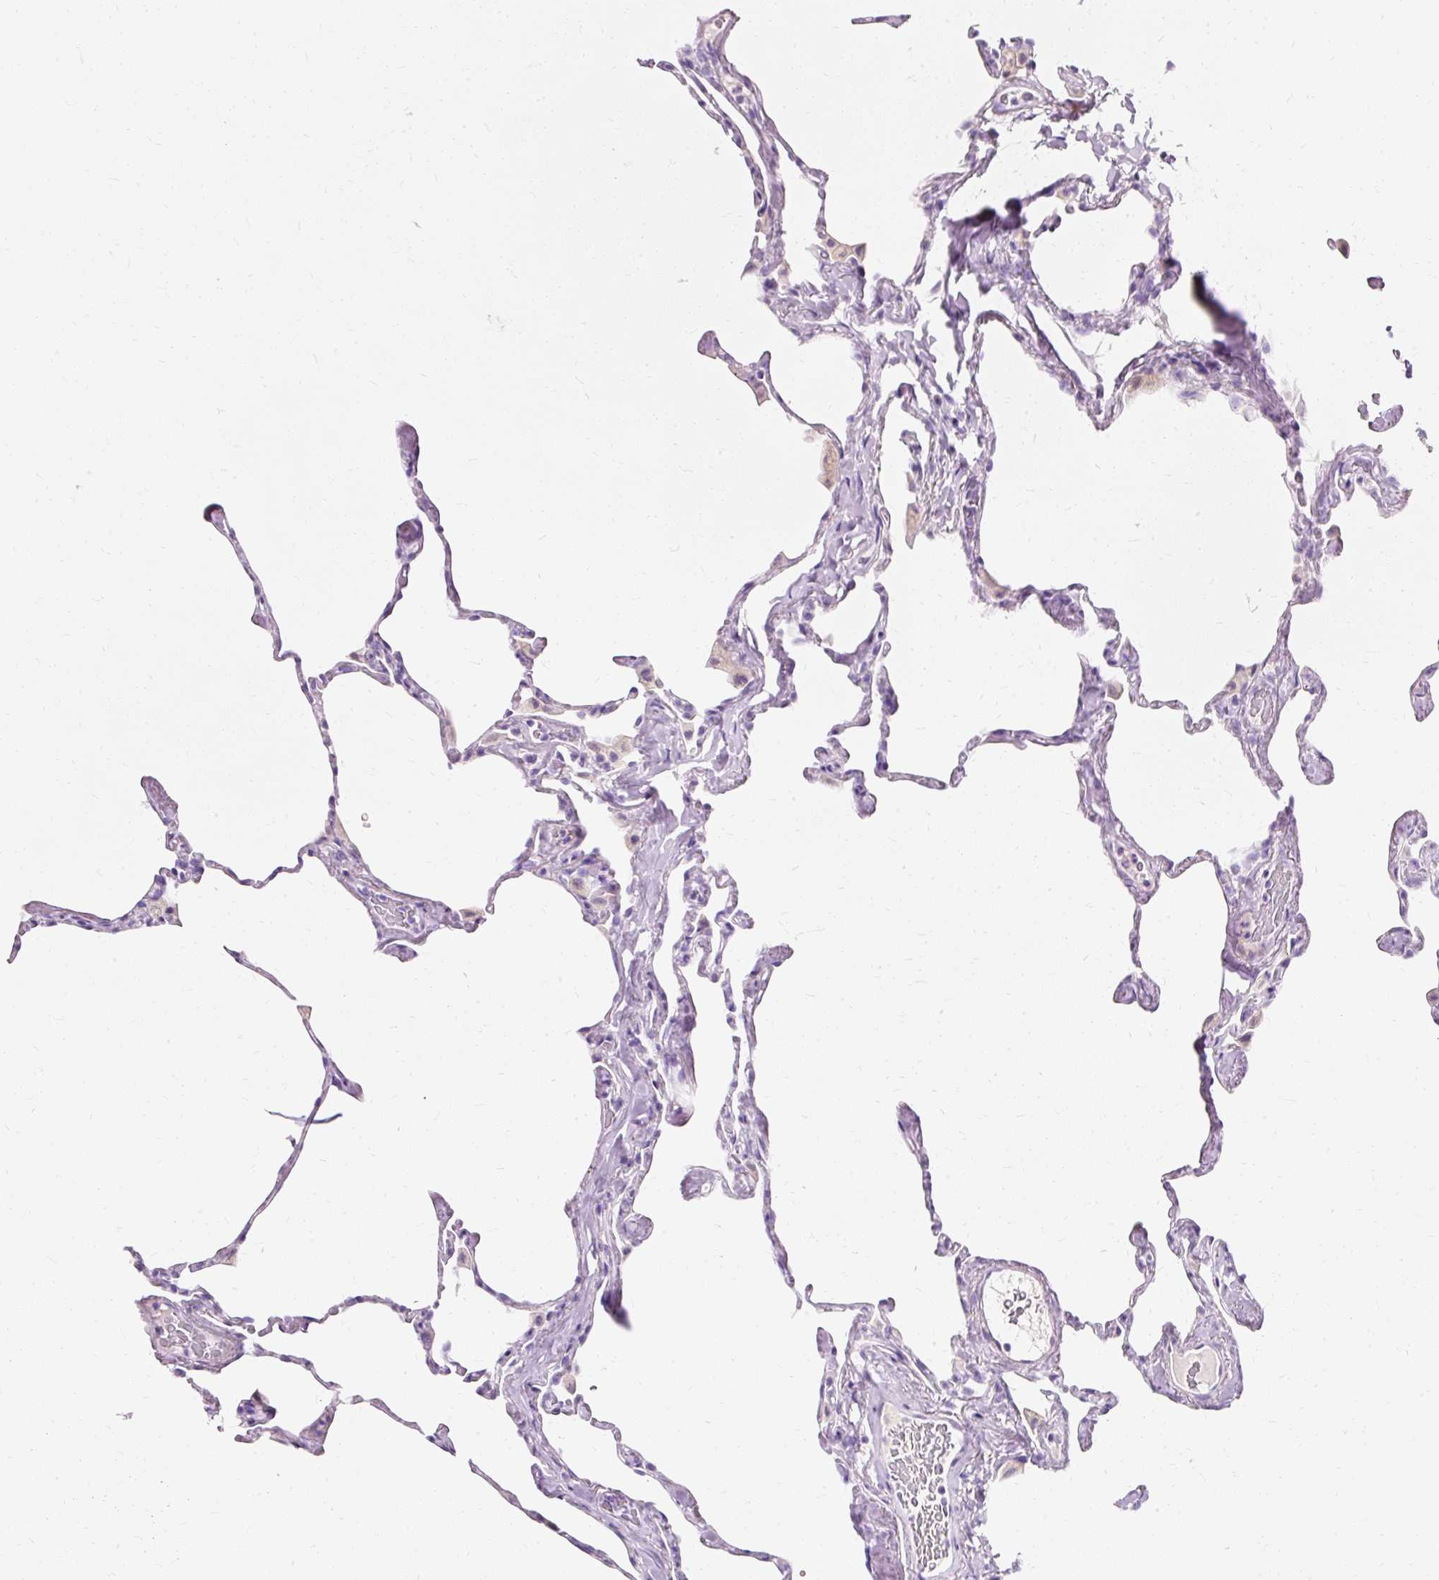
{"staining": {"intensity": "negative", "quantity": "none", "location": "none"}, "tissue": "lung", "cell_type": "Alveolar cells", "image_type": "normal", "snomed": [{"axis": "morphology", "description": "Normal tissue, NOS"}, {"axis": "topography", "description": "Lung"}], "caption": "Image shows no protein expression in alveolar cells of unremarkable lung.", "gene": "CLDN25", "patient": {"sex": "male", "age": 65}}